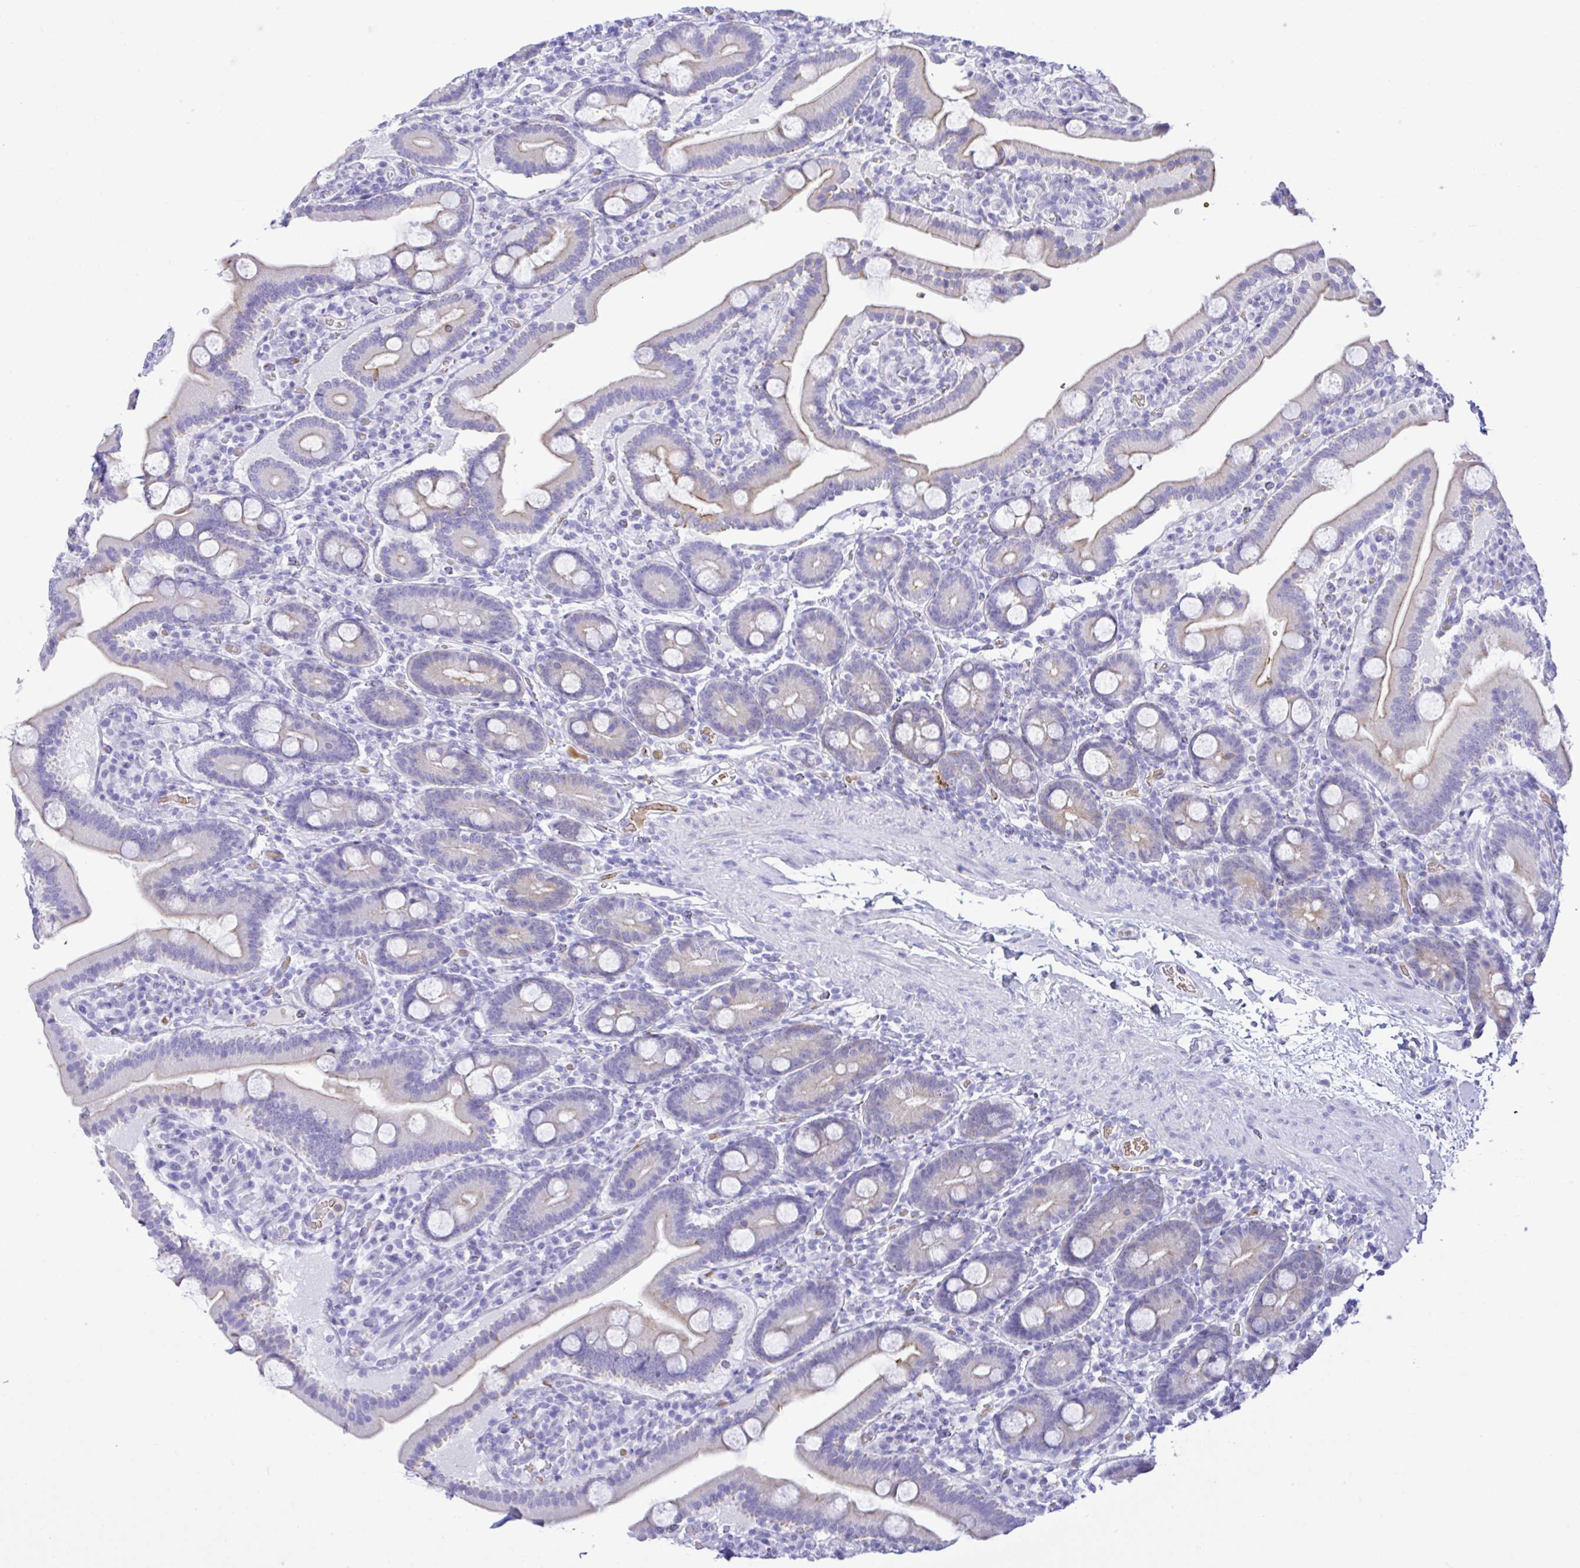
{"staining": {"intensity": "weak", "quantity": "25%-75%", "location": "cytoplasmic/membranous"}, "tissue": "duodenum", "cell_type": "Glandular cells", "image_type": "normal", "snomed": [{"axis": "morphology", "description": "Normal tissue, NOS"}, {"axis": "topography", "description": "Duodenum"}], "caption": "Unremarkable duodenum reveals weak cytoplasmic/membranous expression in about 25%-75% of glandular cells.", "gene": "ZNF221", "patient": {"sex": "male", "age": 55}}